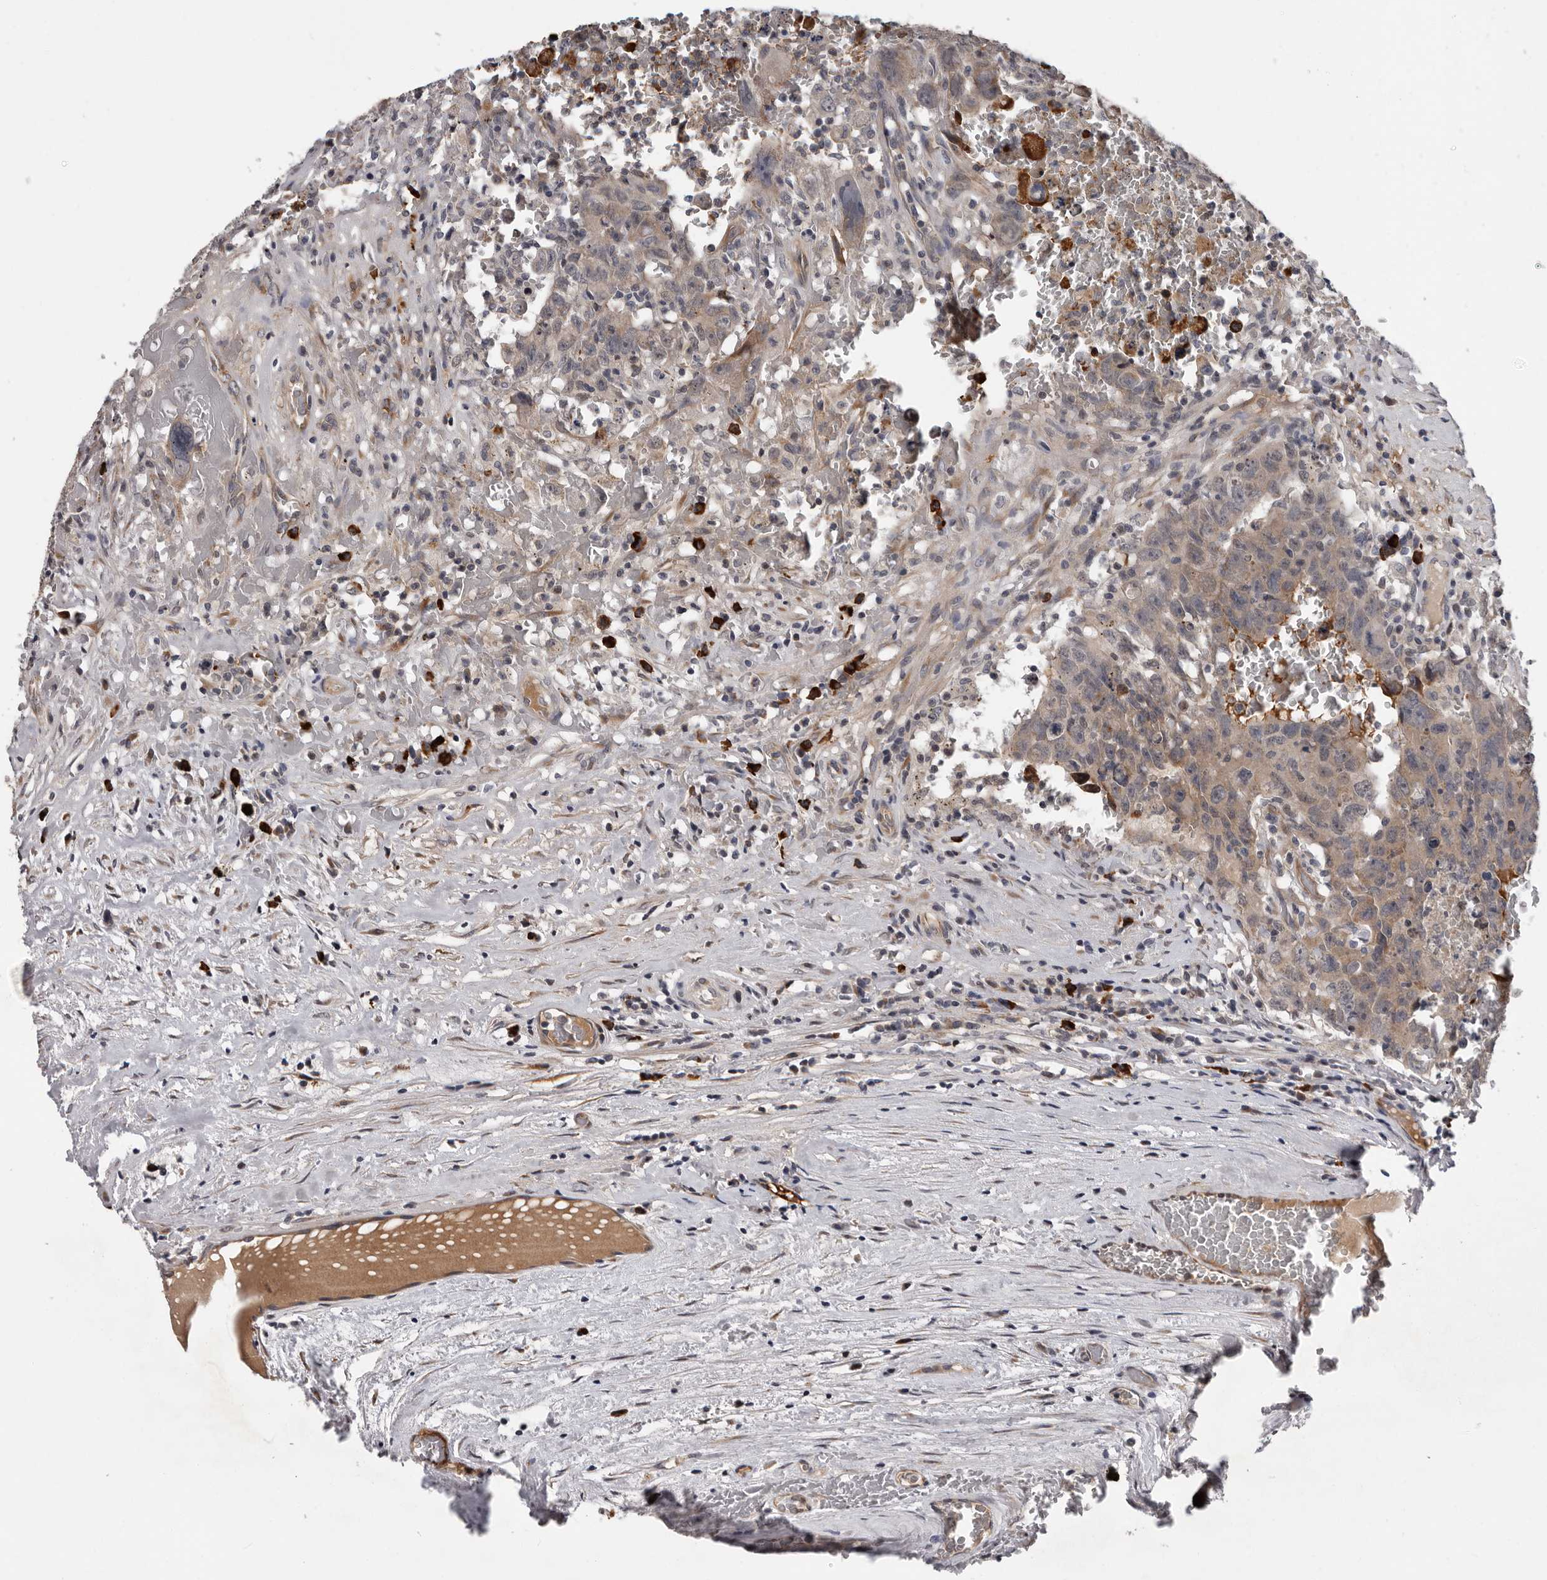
{"staining": {"intensity": "weak", "quantity": ">75%", "location": "cytoplasmic/membranous"}, "tissue": "testis cancer", "cell_type": "Tumor cells", "image_type": "cancer", "snomed": [{"axis": "morphology", "description": "Carcinoma, Embryonal, NOS"}, {"axis": "topography", "description": "Testis"}], "caption": "A brown stain shows weak cytoplasmic/membranous staining of a protein in human testis cancer tumor cells.", "gene": "MED8", "patient": {"sex": "male", "age": 26}}